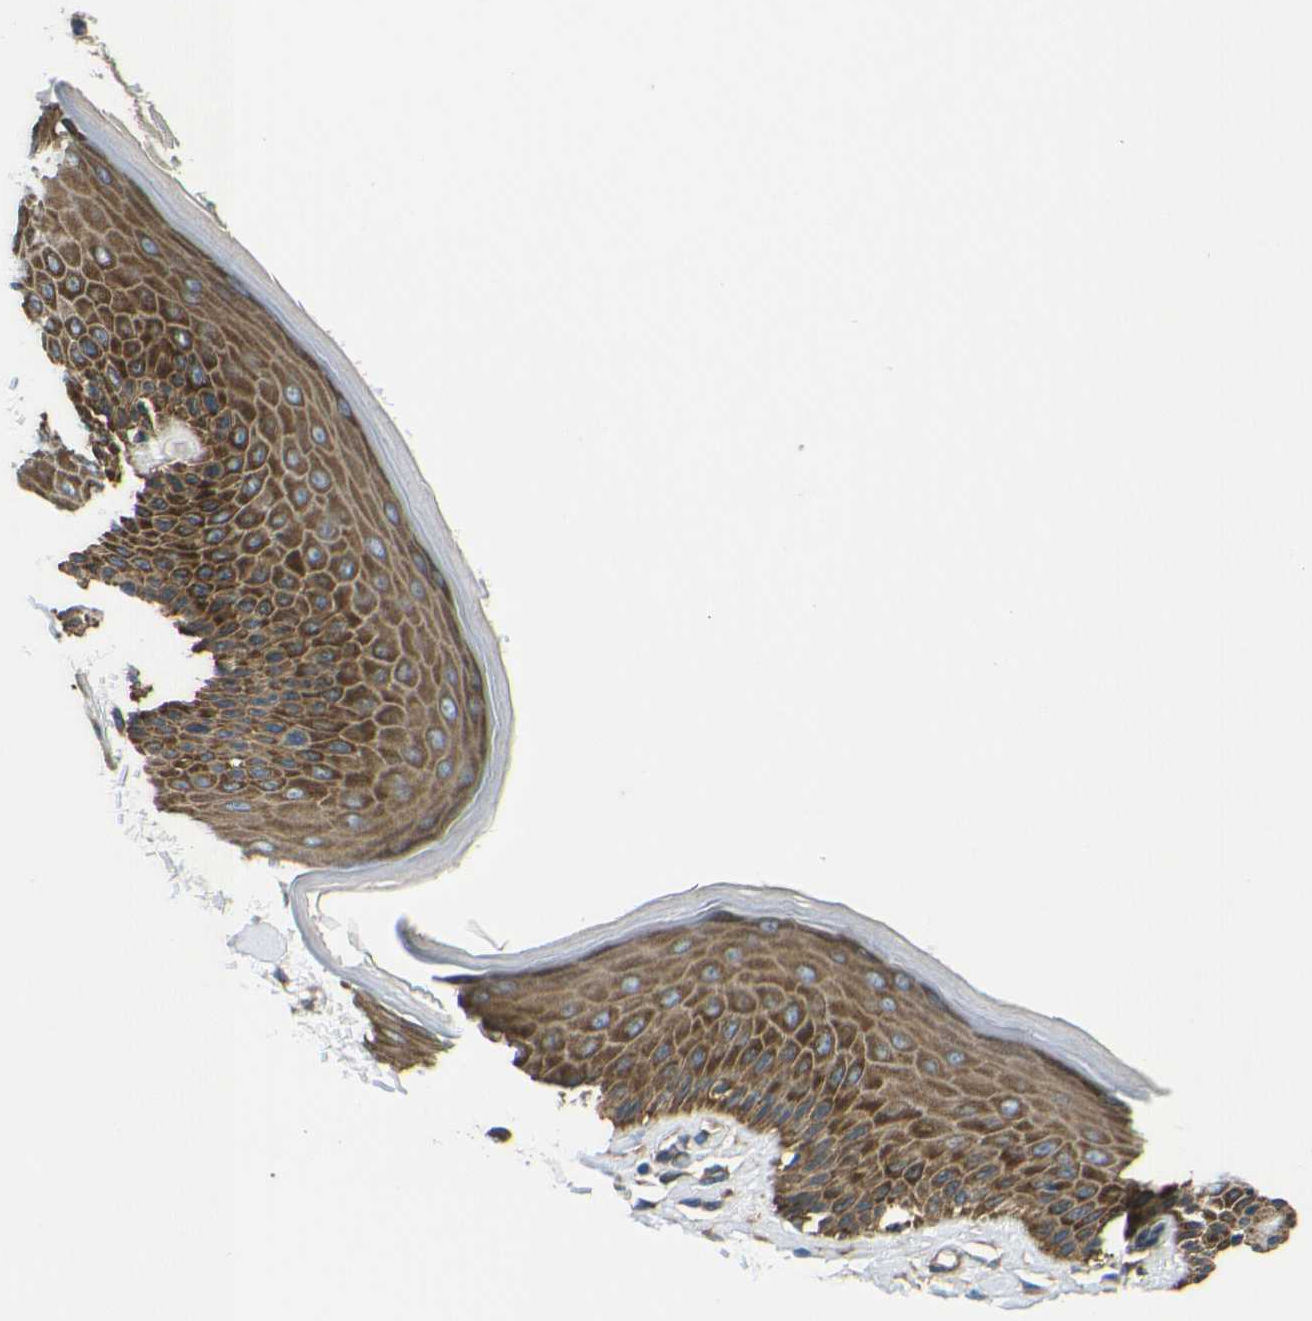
{"staining": {"intensity": "strong", "quantity": ">75%", "location": "cytoplasmic/membranous"}, "tissue": "skin", "cell_type": "Epidermal cells", "image_type": "normal", "snomed": [{"axis": "morphology", "description": "Normal tissue, NOS"}, {"axis": "topography", "description": "Vulva"}], "caption": "This histopathology image reveals unremarkable skin stained with IHC to label a protein in brown. The cytoplasmic/membranous of epidermal cells show strong positivity for the protein. Nuclei are counter-stained blue.", "gene": "RPSA", "patient": {"sex": "female", "age": 73}}